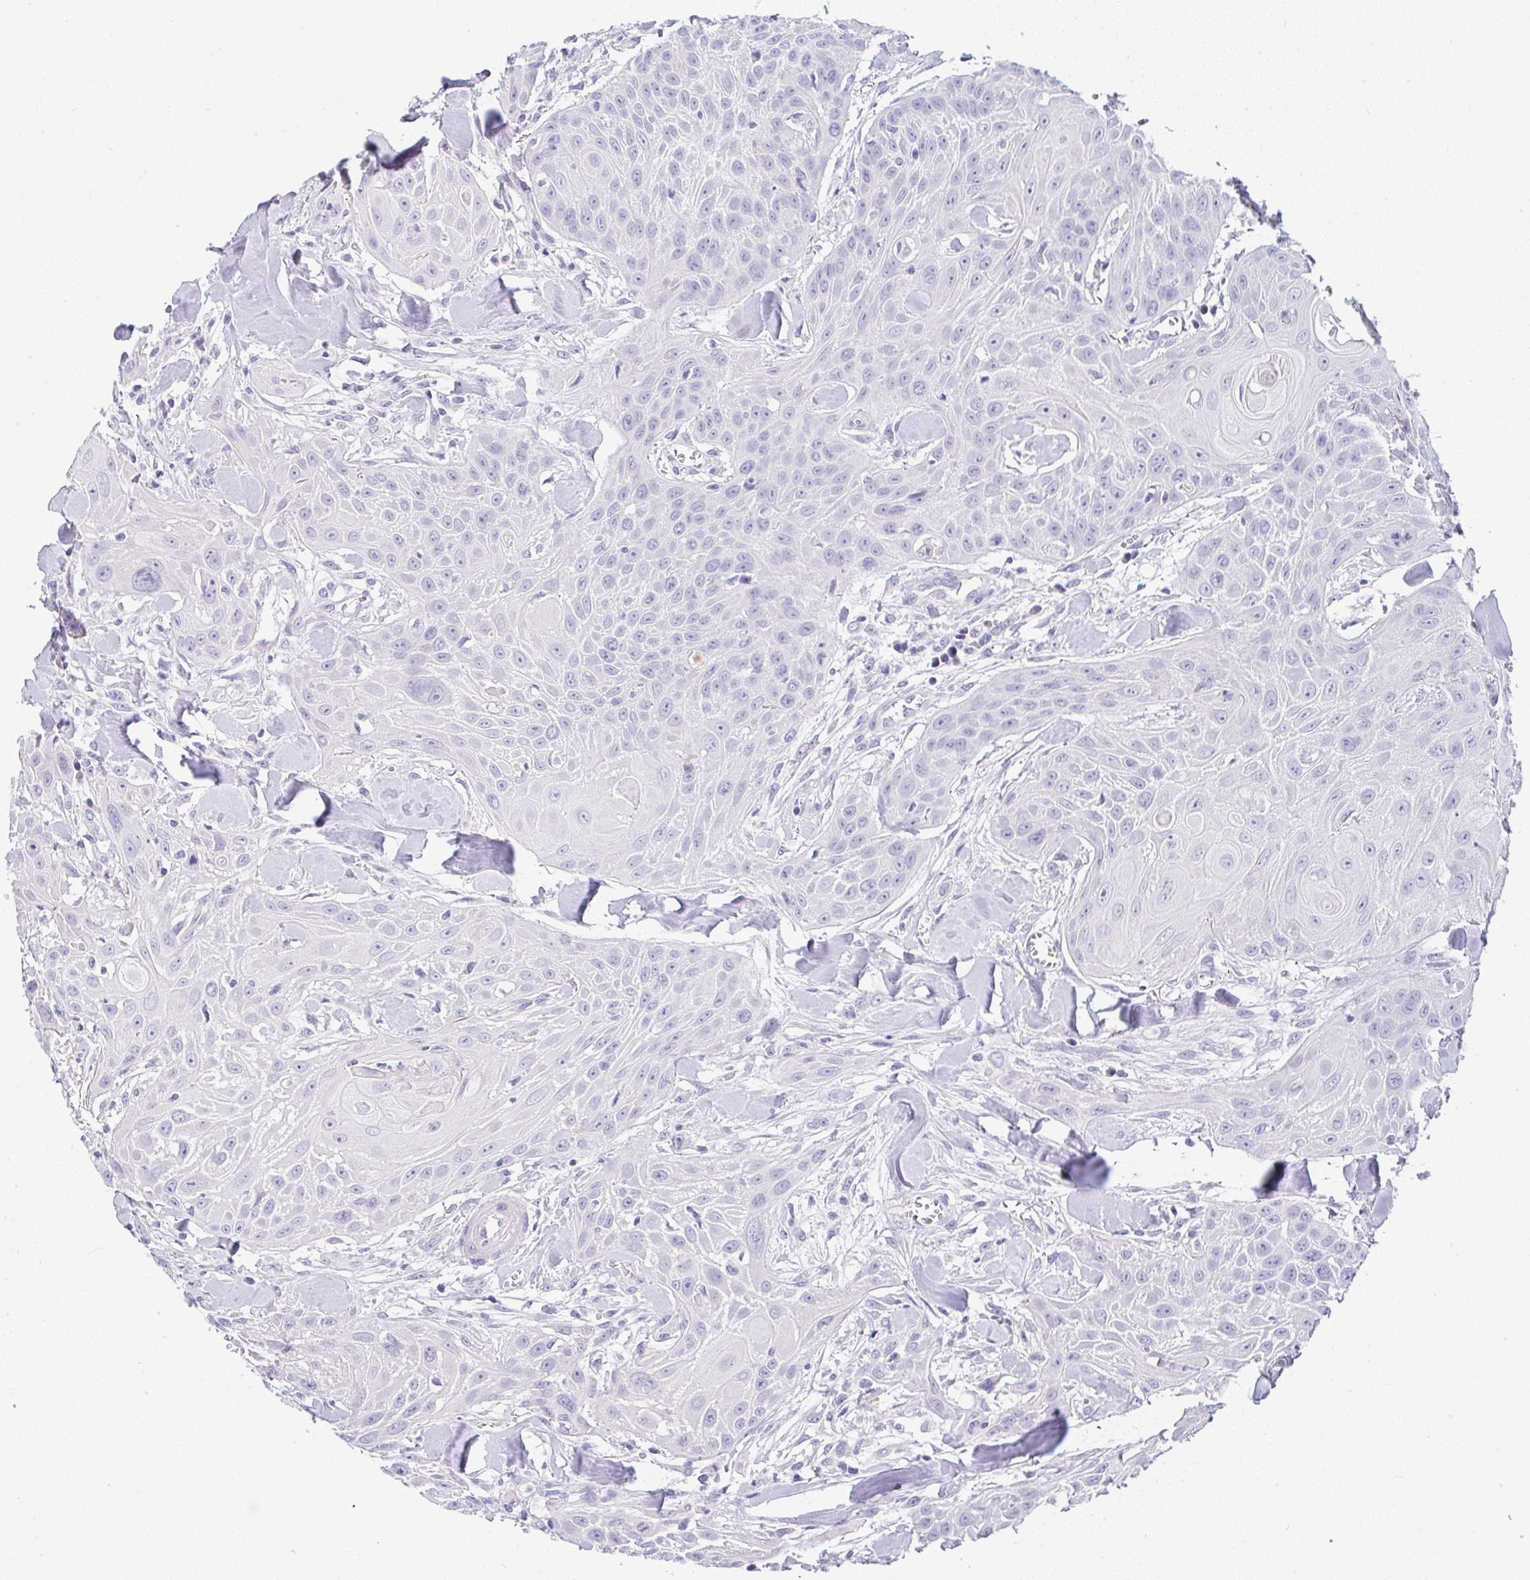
{"staining": {"intensity": "negative", "quantity": "none", "location": "none"}, "tissue": "head and neck cancer", "cell_type": "Tumor cells", "image_type": "cancer", "snomed": [{"axis": "morphology", "description": "Squamous cell carcinoma, NOS"}, {"axis": "topography", "description": "Lymph node"}, {"axis": "topography", "description": "Salivary gland"}, {"axis": "topography", "description": "Head-Neck"}], "caption": "This is a micrograph of IHC staining of head and neck cancer, which shows no expression in tumor cells.", "gene": "SERPINE3", "patient": {"sex": "female", "age": 74}}